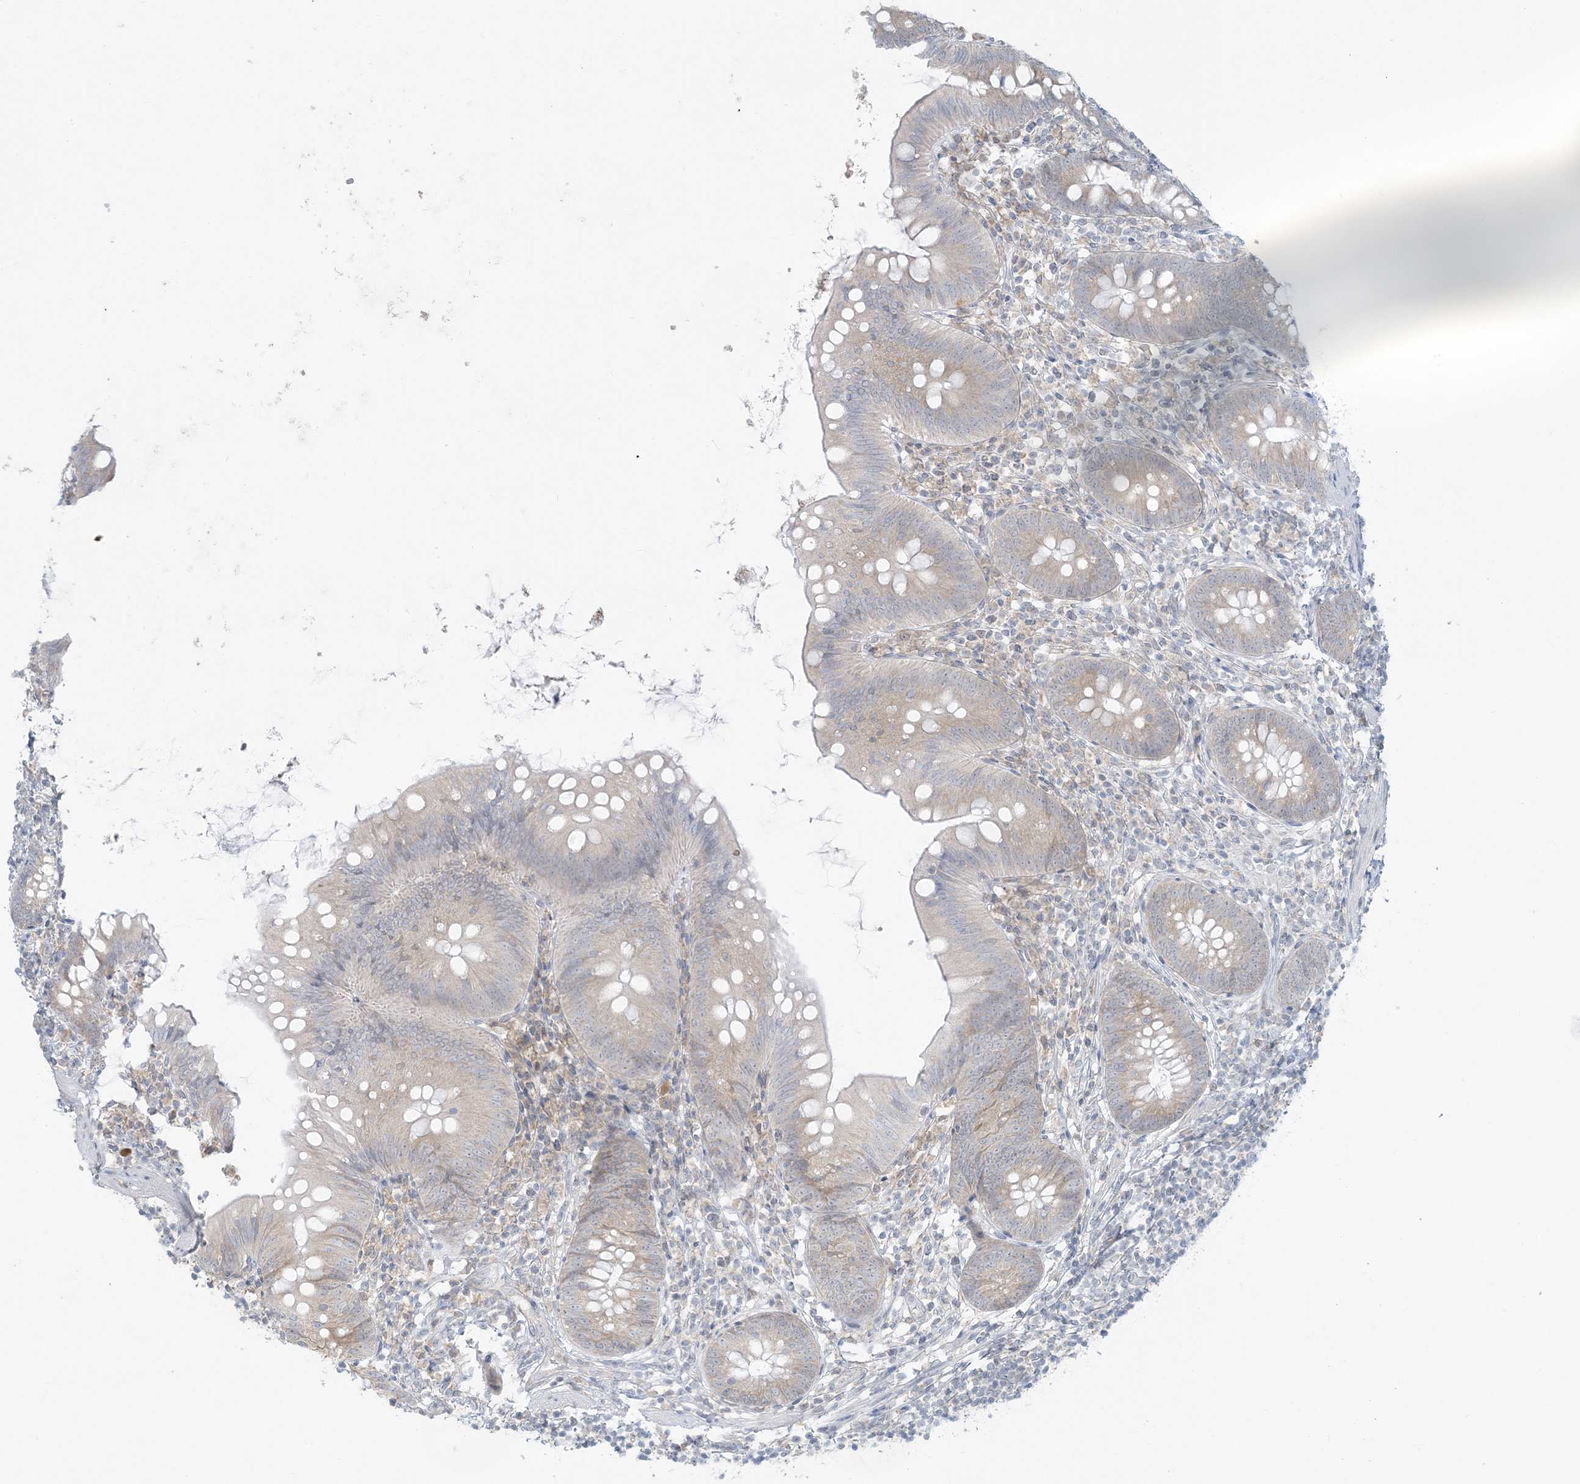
{"staining": {"intensity": "weak", "quantity": "25%-75%", "location": "cytoplasmic/membranous"}, "tissue": "appendix", "cell_type": "Glandular cells", "image_type": "normal", "snomed": [{"axis": "morphology", "description": "Normal tissue, NOS"}, {"axis": "topography", "description": "Appendix"}], "caption": "Normal appendix displays weak cytoplasmic/membranous expression in about 25%-75% of glandular cells.", "gene": "EEFSEC", "patient": {"sex": "female", "age": 62}}